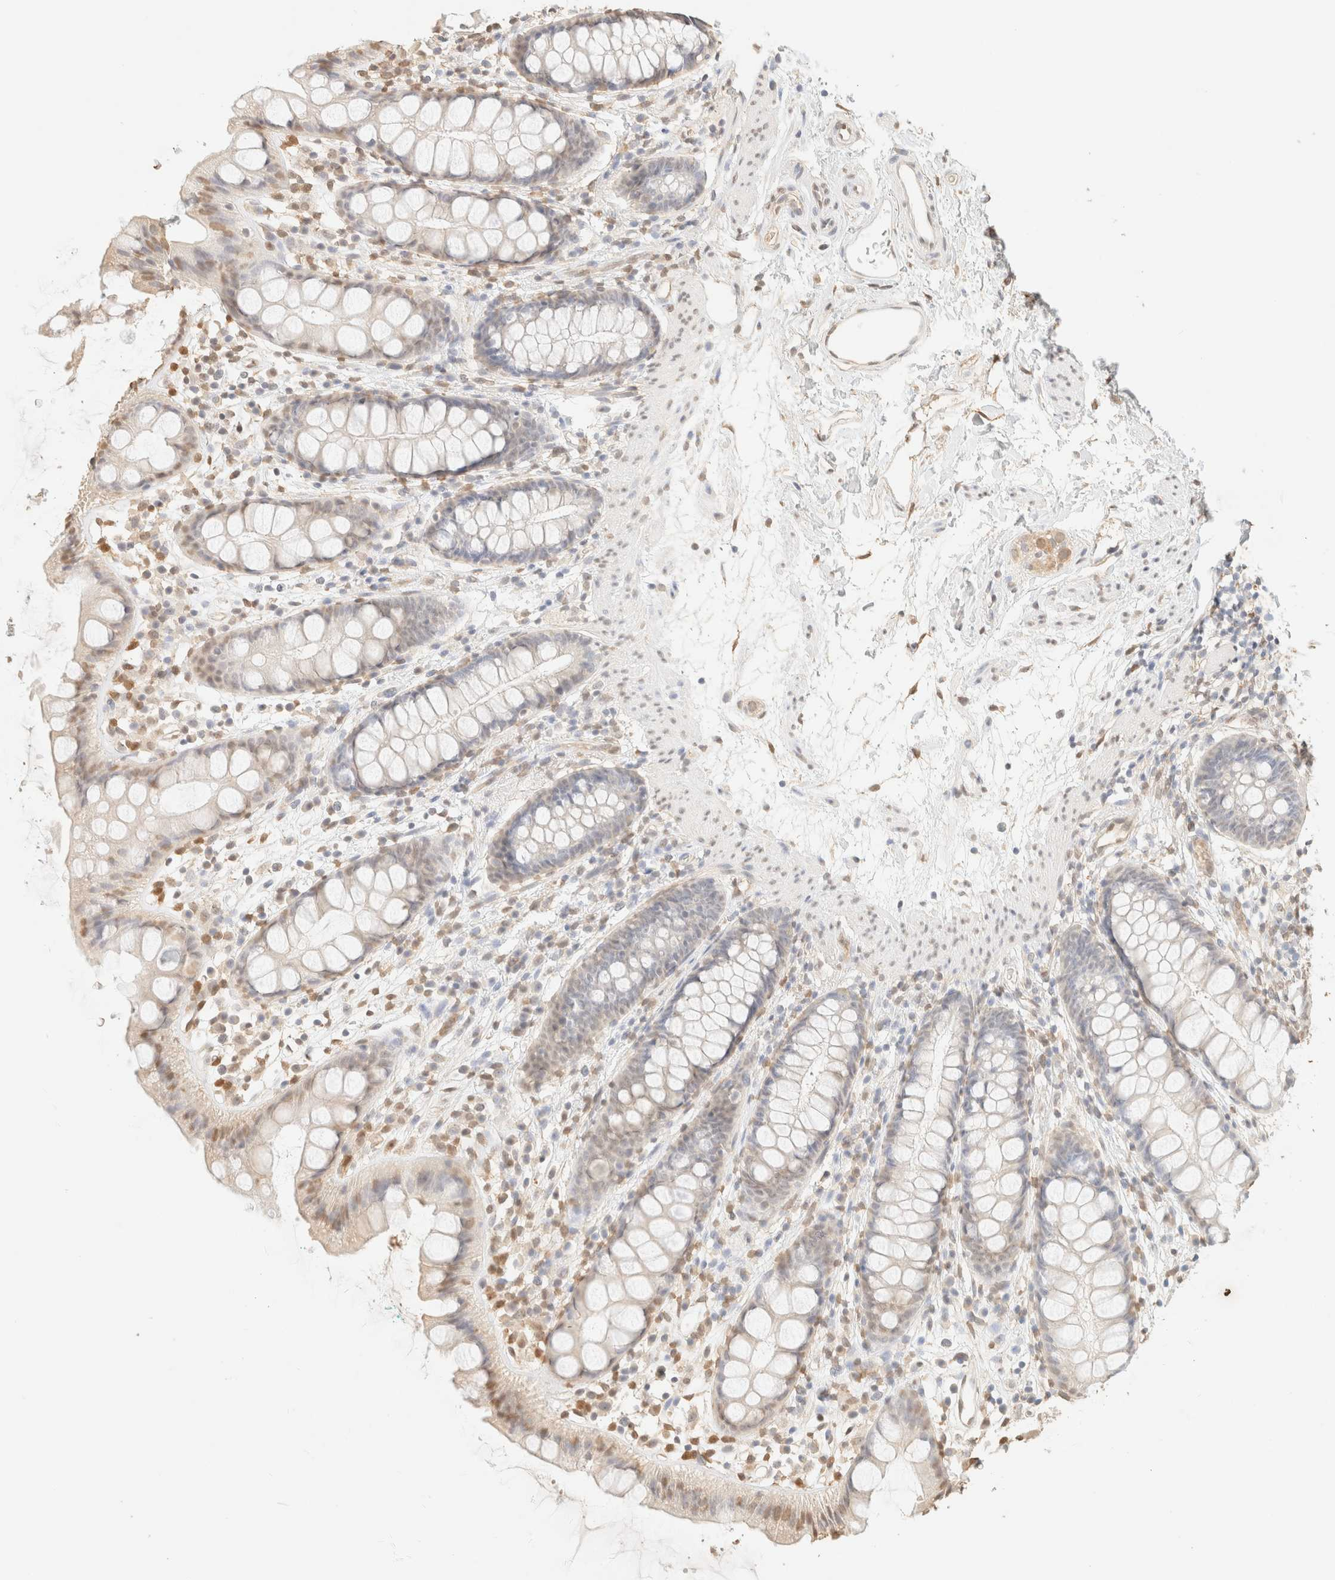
{"staining": {"intensity": "weak", "quantity": "<25%", "location": "nuclear"}, "tissue": "rectum", "cell_type": "Glandular cells", "image_type": "normal", "snomed": [{"axis": "morphology", "description": "Normal tissue, NOS"}, {"axis": "topography", "description": "Rectum"}], "caption": "This is an IHC image of benign rectum. There is no positivity in glandular cells.", "gene": "S100A13", "patient": {"sex": "female", "age": 65}}